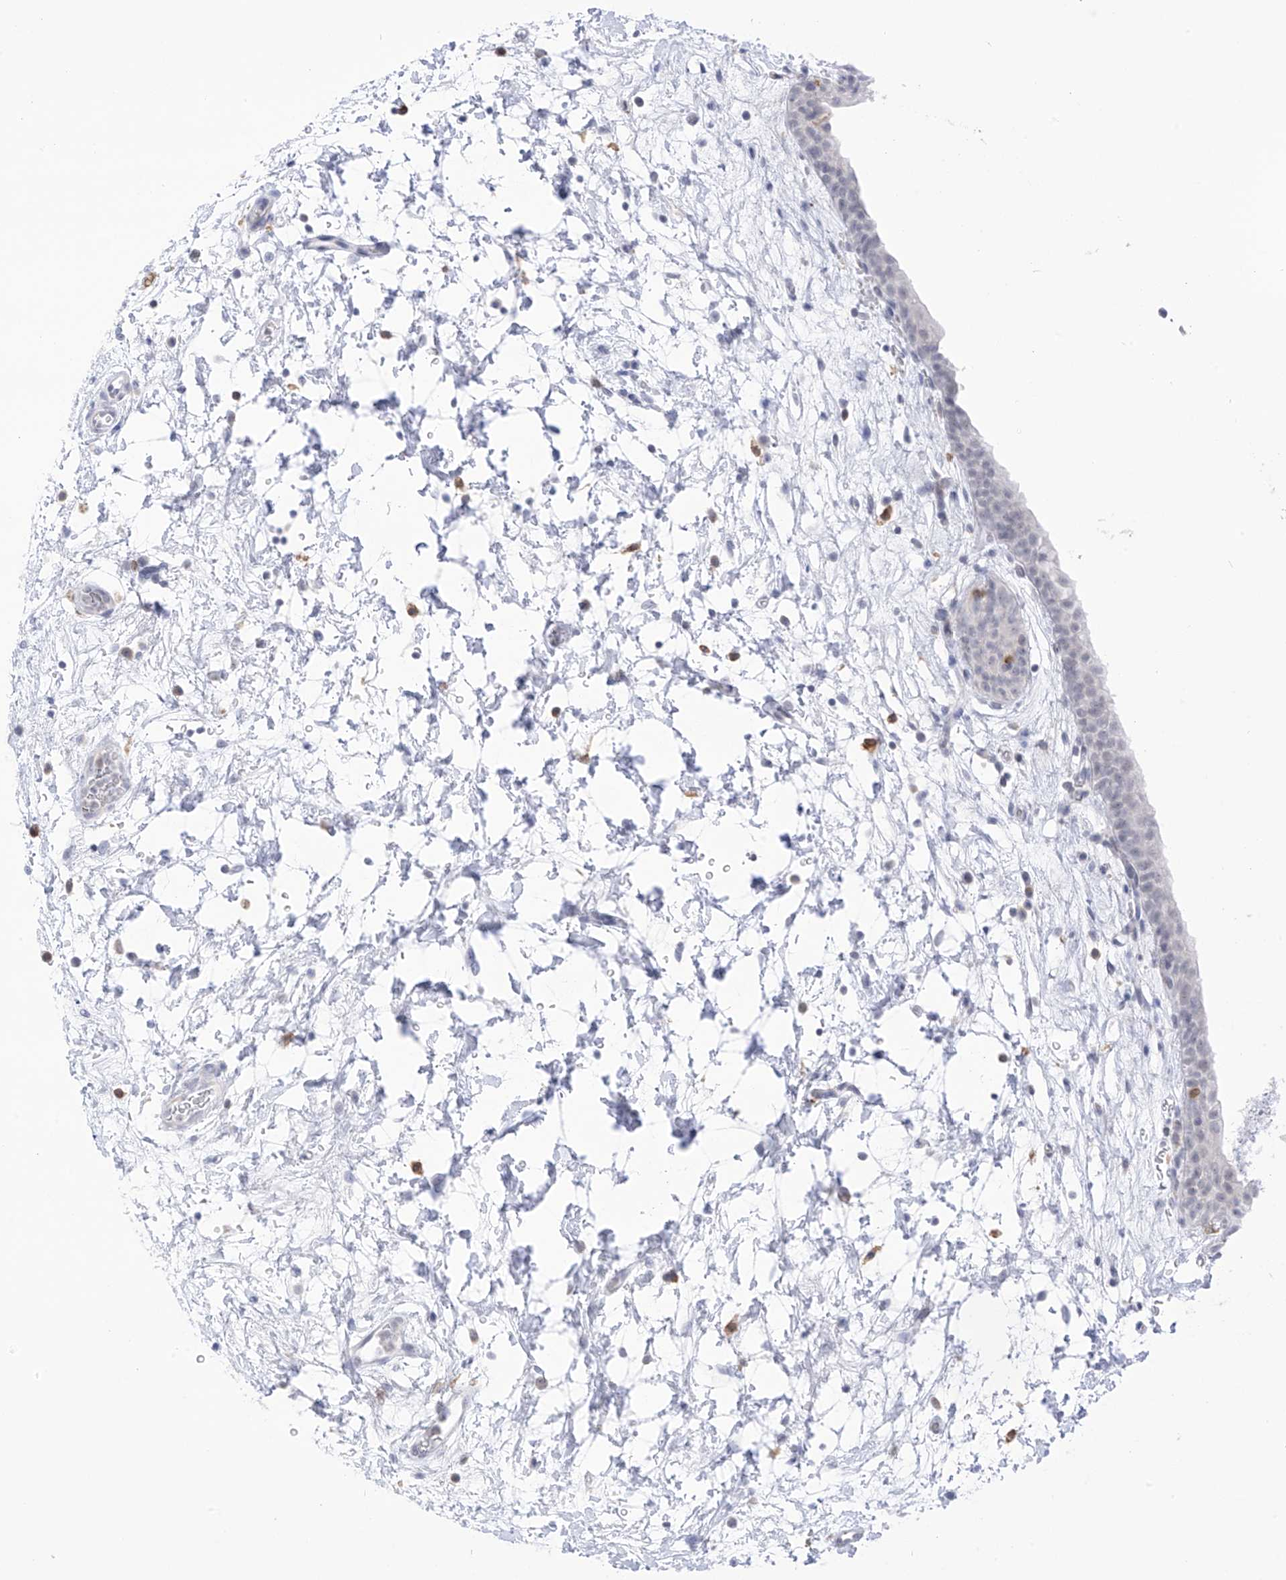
{"staining": {"intensity": "negative", "quantity": "none", "location": "none"}, "tissue": "urinary bladder", "cell_type": "Urothelial cells", "image_type": "normal", "snomed": [{"axis": "morphology", "description": "Normal tissue, NOS"}, {"axis": "topography", "description": "Urinary bladder"}], "caption": "Immunohistochemical staining of benign urinary bladder reveals no significant expression in urothelial cells.", "gene": "TBXAS1", "patient": {"sex": "male", "age": 83}}